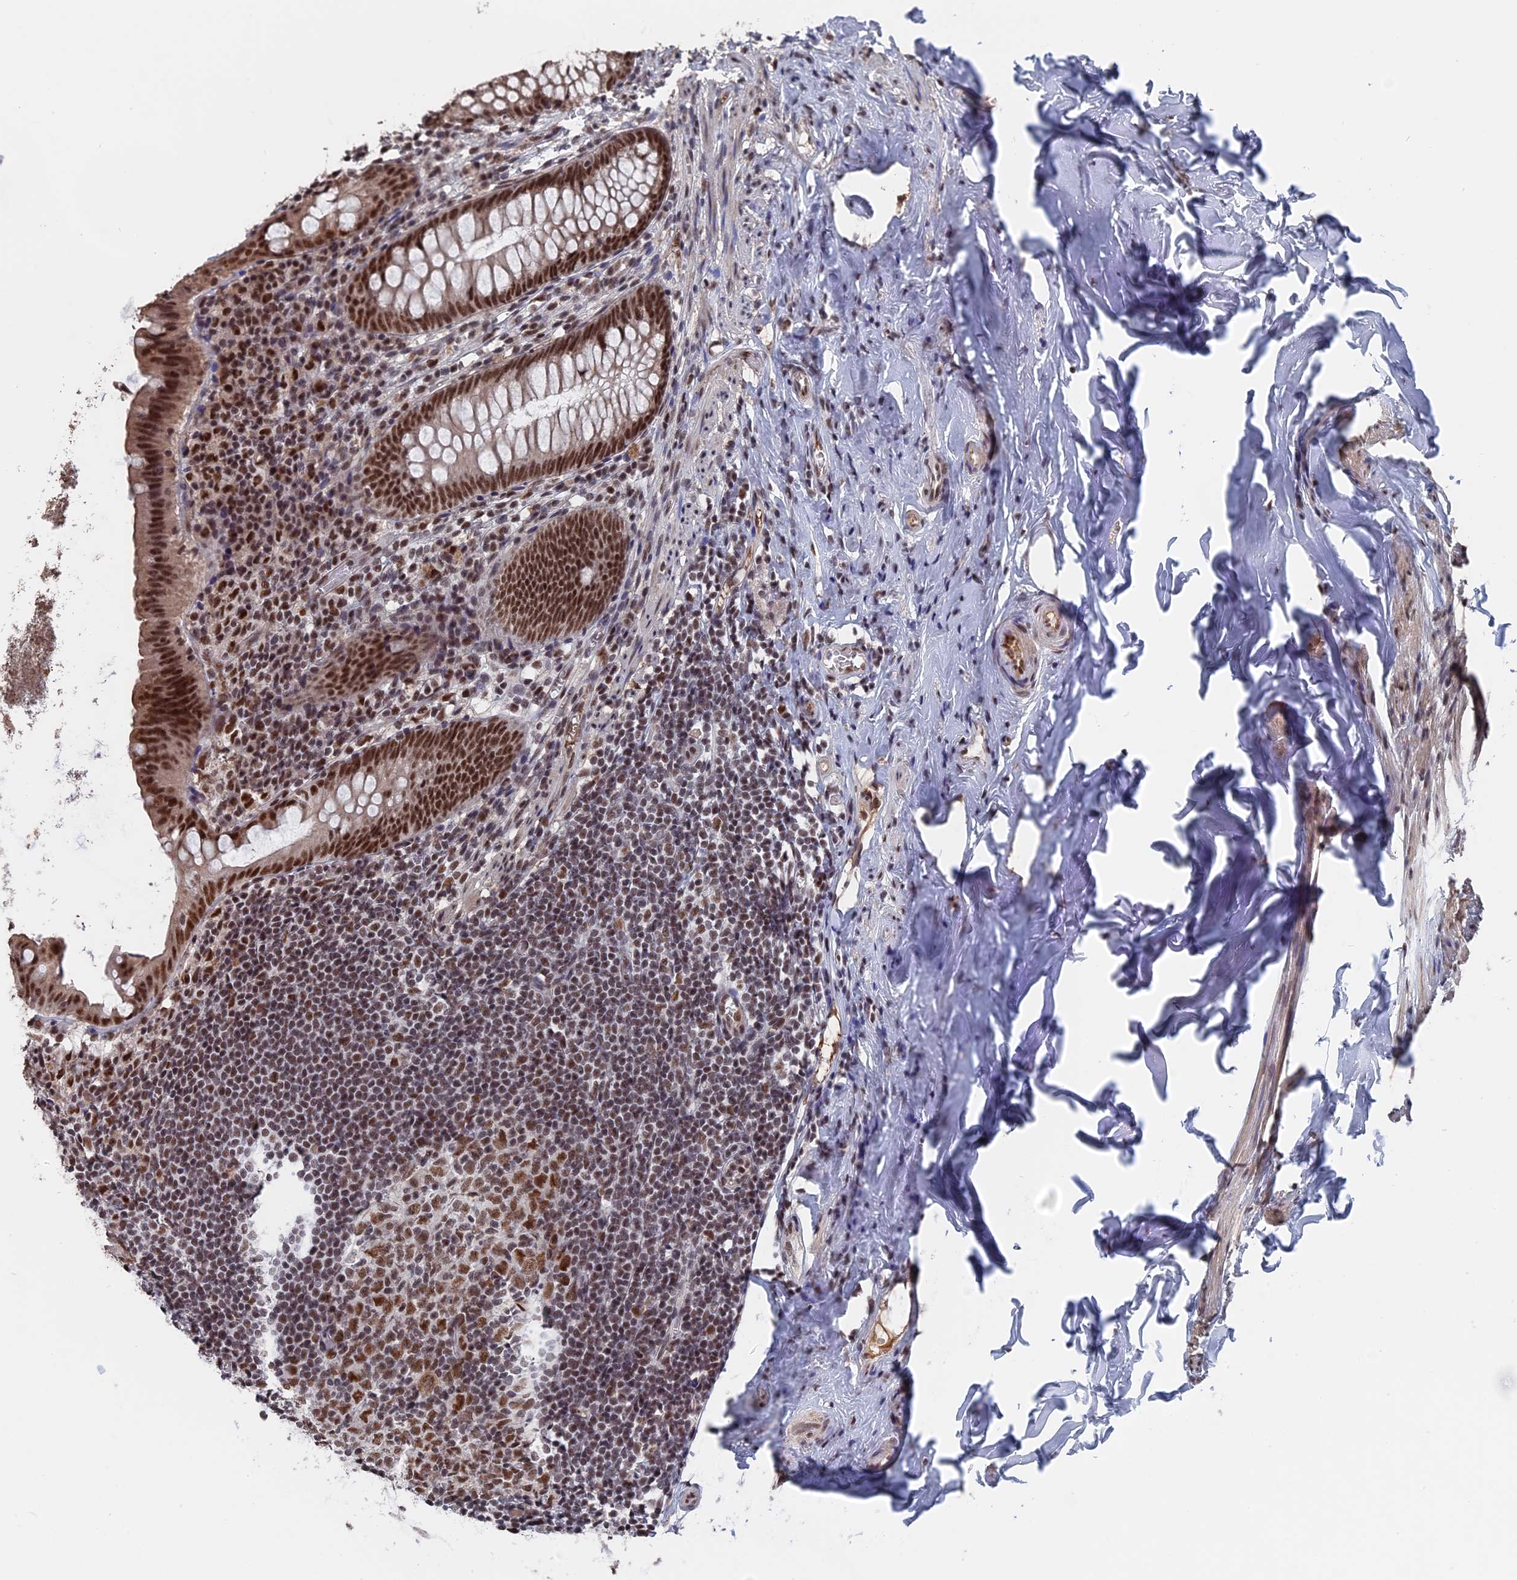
{"staining": {"intensity": "moderate", "quantity": ">75%", "location": "nuclear"}, "tissue": "appendix", "cell_type": "Glandular cells", "image_type": "normal", "snomed": [{"axis": "morphology", "description": "Normal tissue, NOS"}, {"axis": "topography", "description": "Appendix"}], "caption": "Moderate nuclear staining is present in about >75% of glandular cells in benign appendix. The protein is stained brown, and the nuclei are stained in blue (DAB (3,3'-diaminobenzidine) IHC with brightfield microscopy, high magnification).", "gene": "SF3A2", "patient": {"sex": "female", "age": 51}}